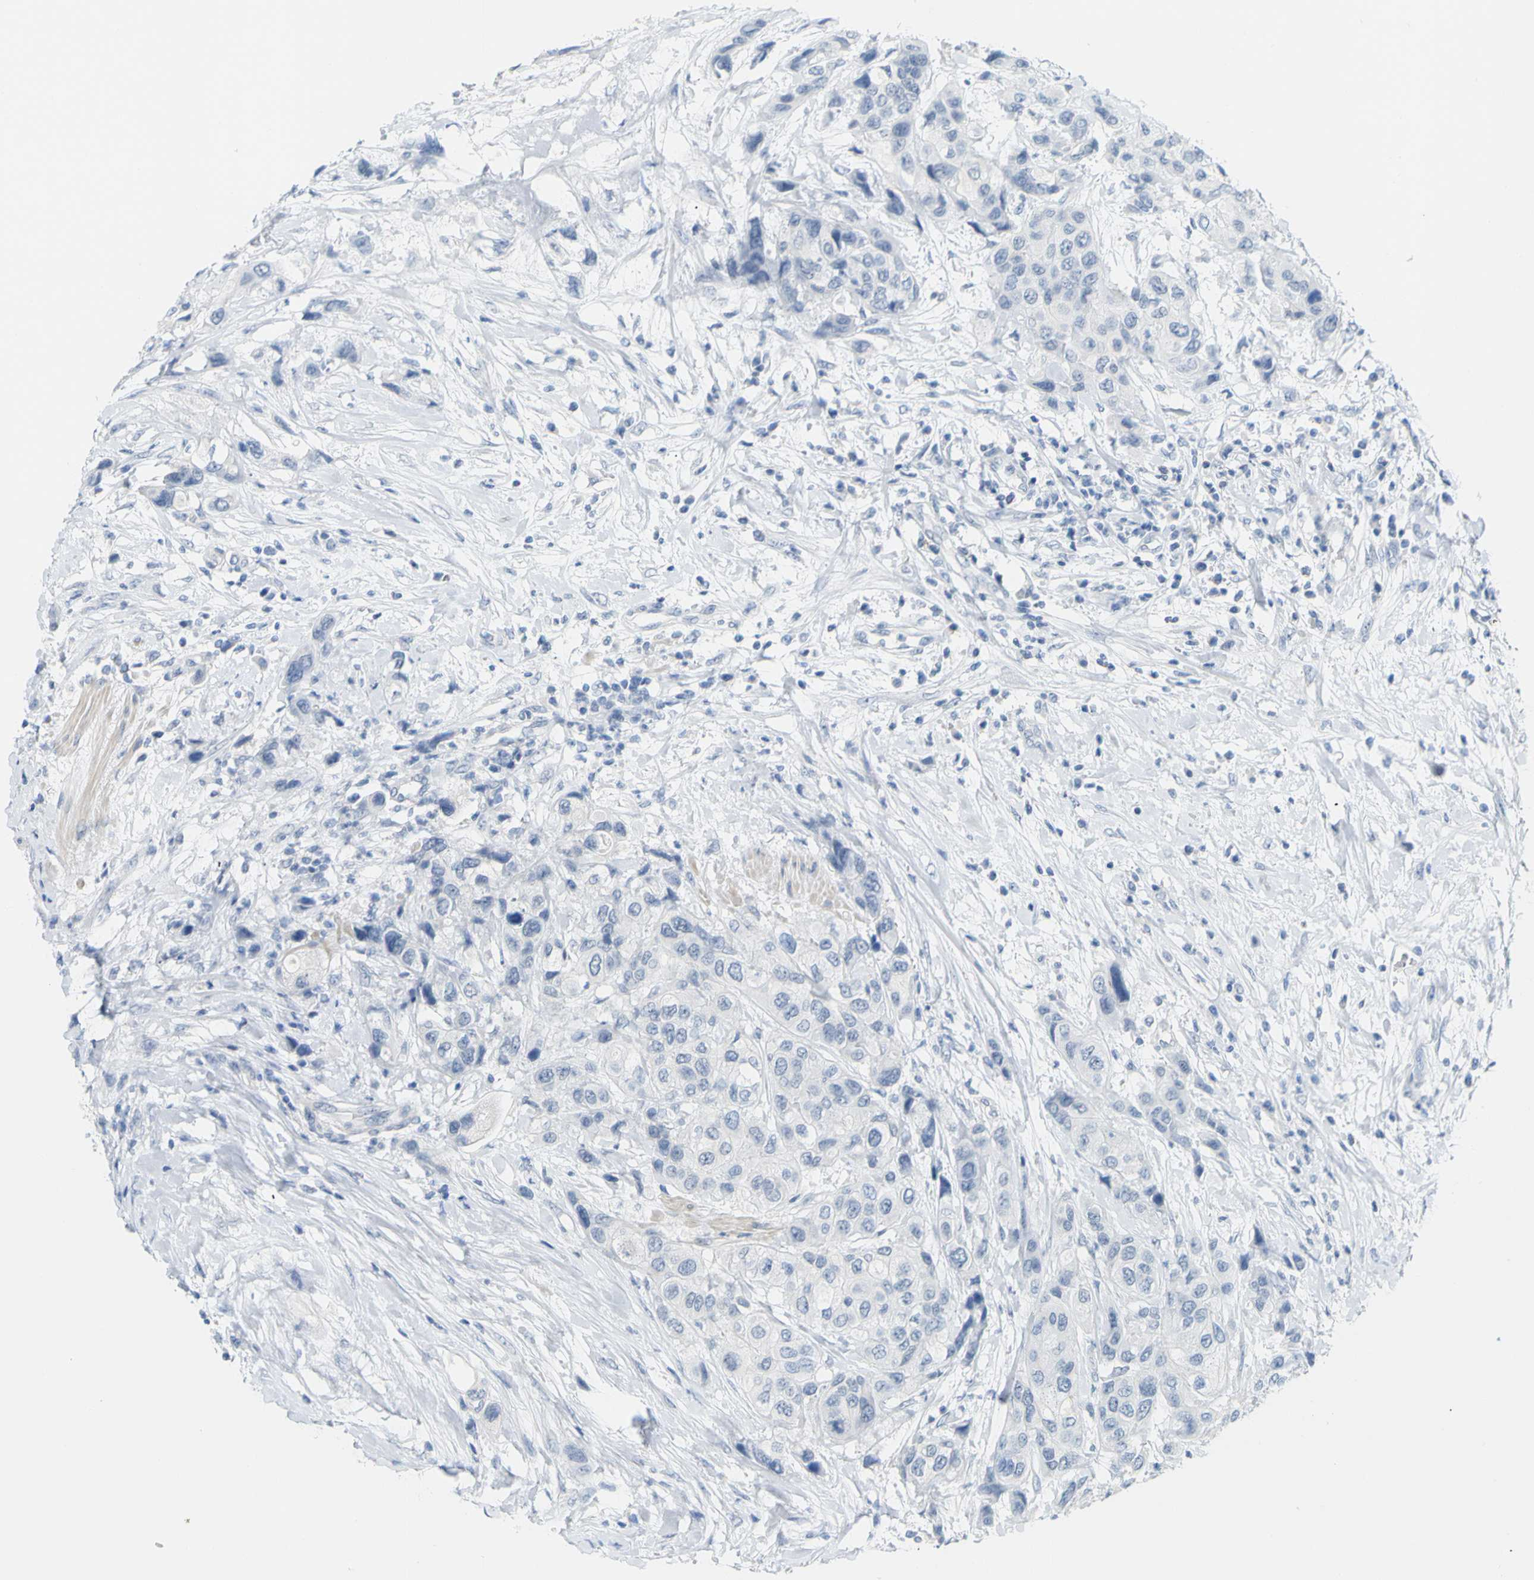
{"staining": {"intensity": "negative", "quantity": "none", "location": "none"}, "tissue": "urothelial cancer", "cell_type": "Tumor cells", "image_type": "cancer", "snomed": [{"axis": "morphology", "description": "Urothelial carcinoma, High grade"}, {"axis": "topography", "description": "Urinary bladder"}], "caption": "This micrograph is of high-grade urothelial carcinoma stained with immunohistochemistry to label a protein in brown with the nuclei are counter-stained blue. There is no staining in tumor cells.", "gene": "OPN1SW", "patient": {"sex": "female", "age": 56}}